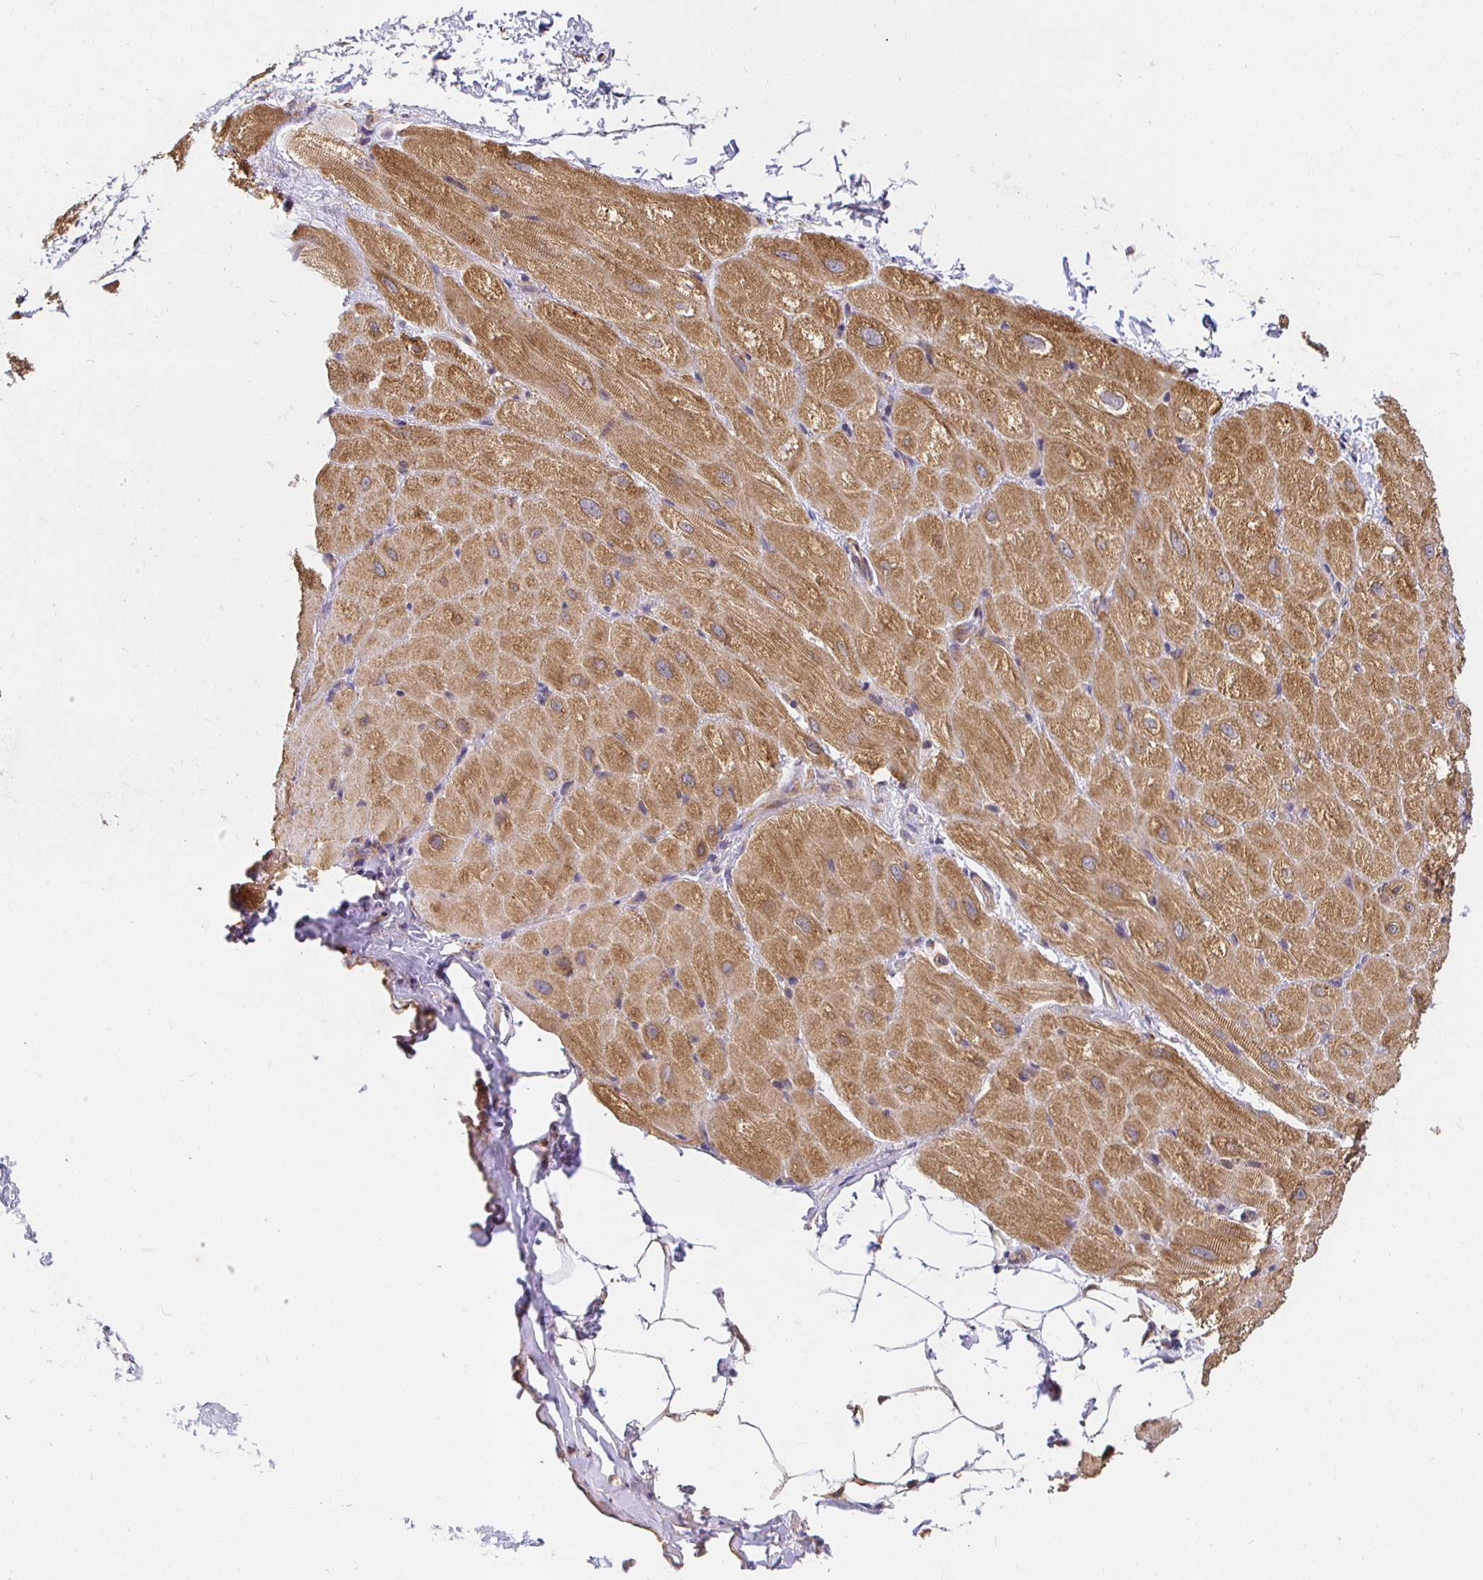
{"staining": {"intensity": "moderate", "quantity": ">75%", "location": "cytoplasmic/membranous"}, "tissue": "heart muscle", "cell_type": "Cardiomyocytes", "image_type": "normal", "snomed": [{"axis": "morphology", "description": "Normal tissue, NOS"}, {"axis": "topography", "description": "Heart"}], "caption": "Immunohistochemistry (DAB) staining of benign heart muscle demonstrates moderate cytoplasmic/membranous protein positivity in approximately >75% of cardiomyocytes.", "gene": "IRAK1", "patient": {"sex": "male", "age": 62}}